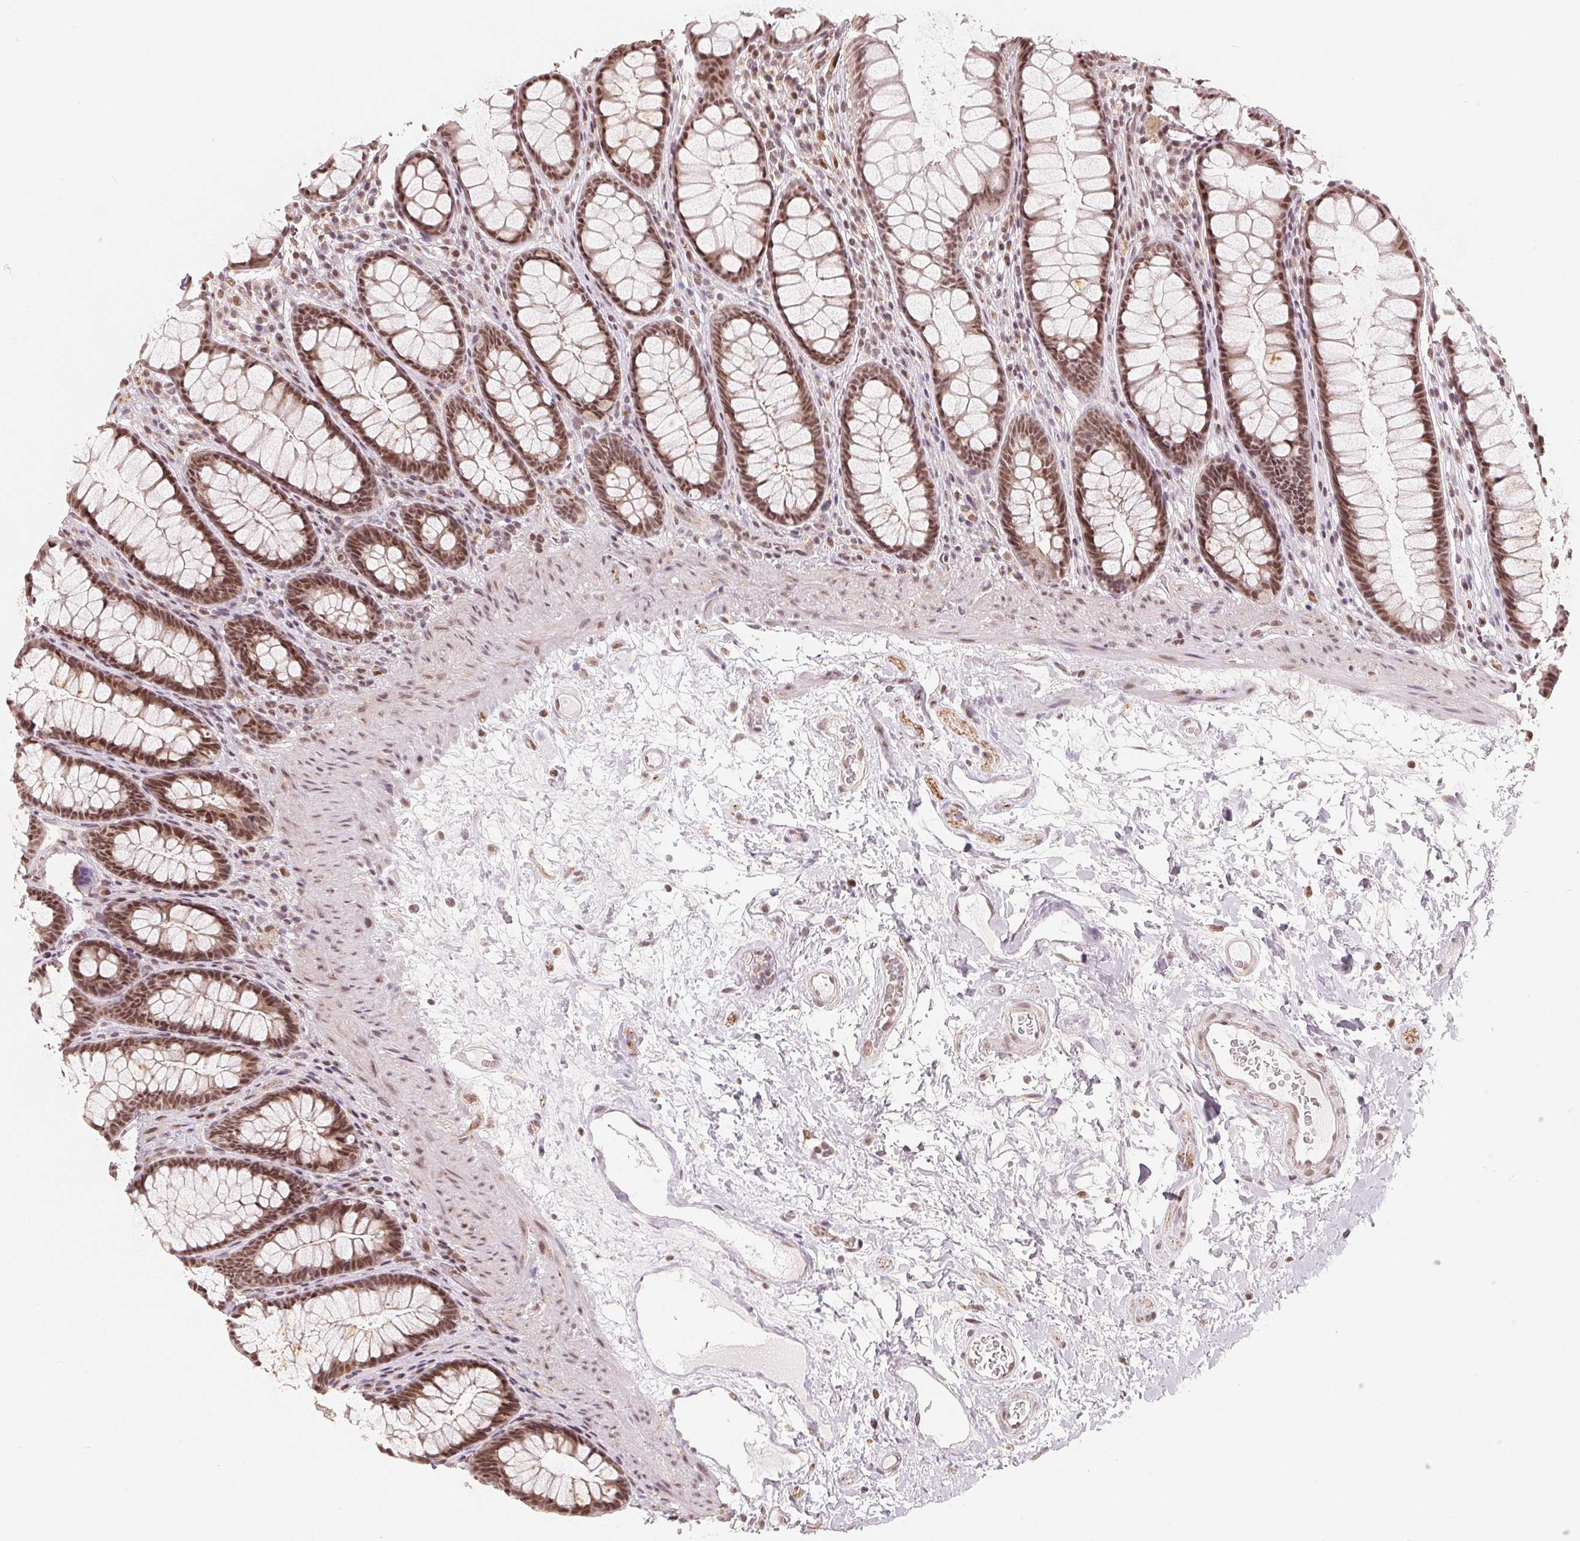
{"staining": {"intensity": "moderate", "quantity": ">75%", "location": "nuclear"}, "tissue": "rectum", "cell_type": "Glandular cells", "image_type": "normal", "snomed": [{"axis": "morphology", "description": "Normal tissue, NOS"}, {"axis": "topography", "description": "Rectum"}], "caption": "Protein positivity by immunohistochemistry exhibits moderate nuclear staining in approximately >75% of glandular cells in benign rectum. (DAB IHC with brightfield microscopy, high magnification).", "gene": "CCDC138", "patient": {"sex": "male", "age": 72}}